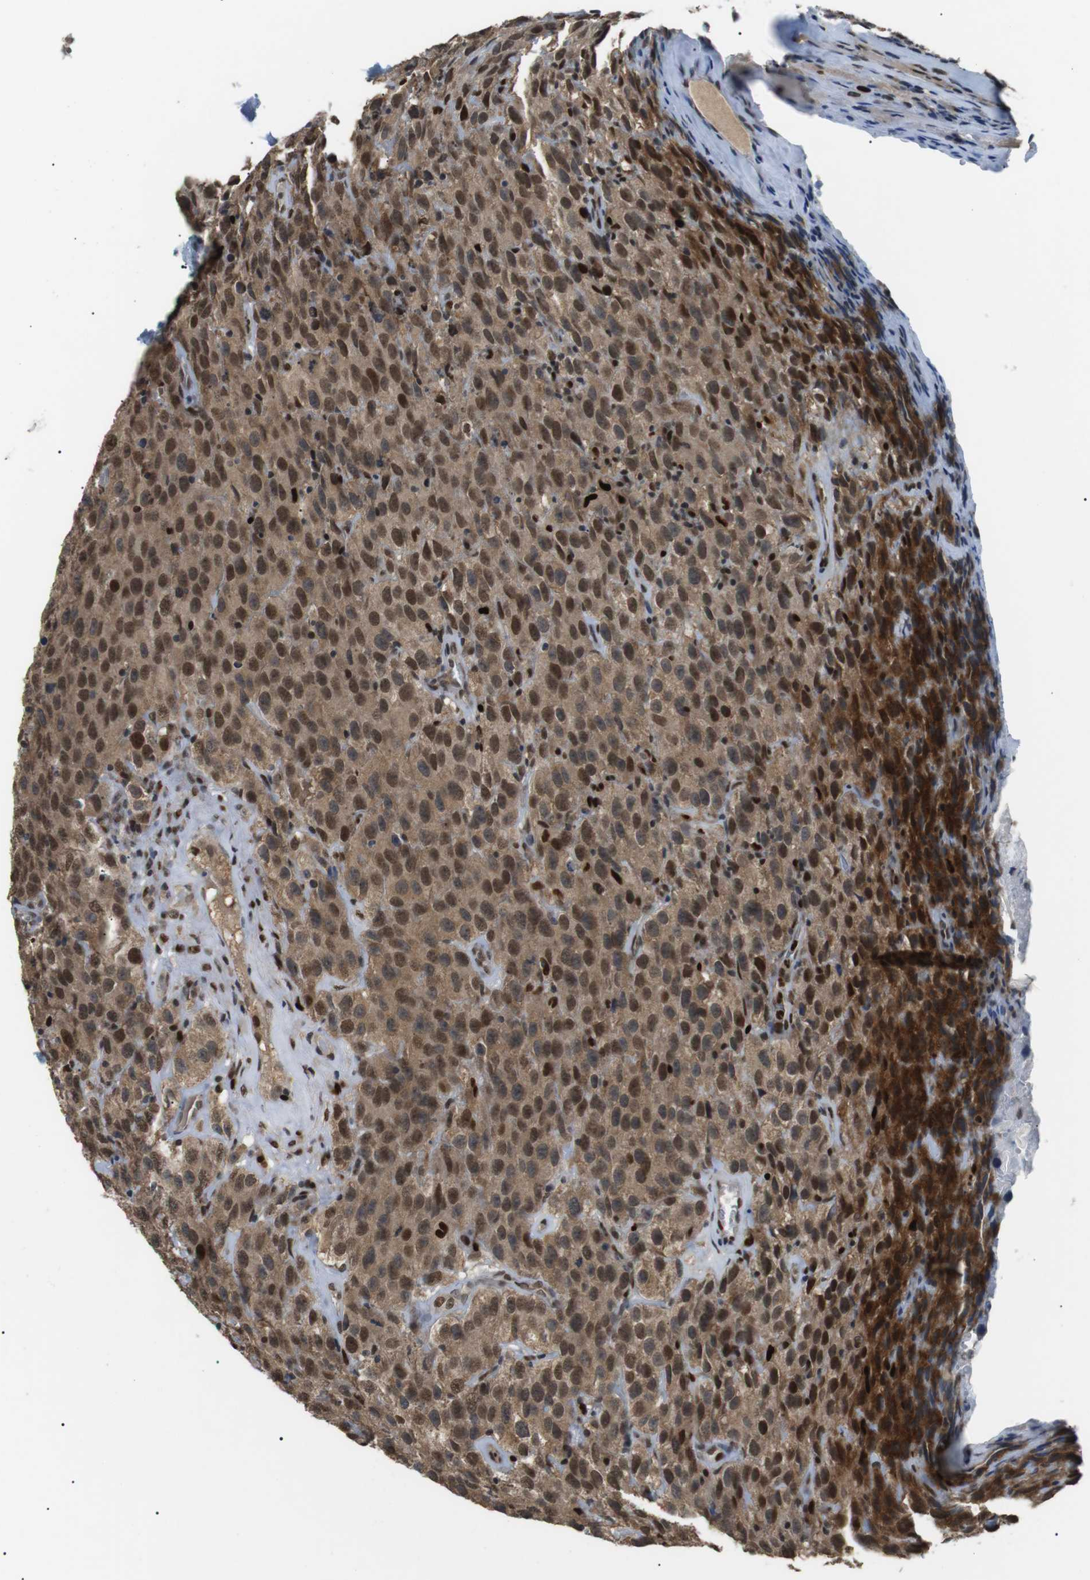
{"staining": {"intensity": "moderate", "quantity": ">75%", "location": "cytoplasmic/membranous,nuclear"}, "tissue": "testis cancer", "cell_type": "Tumor cells", "image_type": "cancer", "snomed": [{"axis": "morphology", "description": "Seminoma, NOS"}, {"axis": "topography", "description": "Testis"}], "caption": "Immunohistochemistry staining of testis seminoma, which demonstrates medium levels of moderate cytoplasmic/membranous and nuclear positivity in about >75% of tumor cells indicating moderate cytoplasmic/membranous and nuclear protein positivity. The staining was performed using DAB (brown) for protein detection and nuclei were counterstained in hematoxylin (blue).", "gene": "ORAI3", "patient": {"sex": "male", "age": 52}}